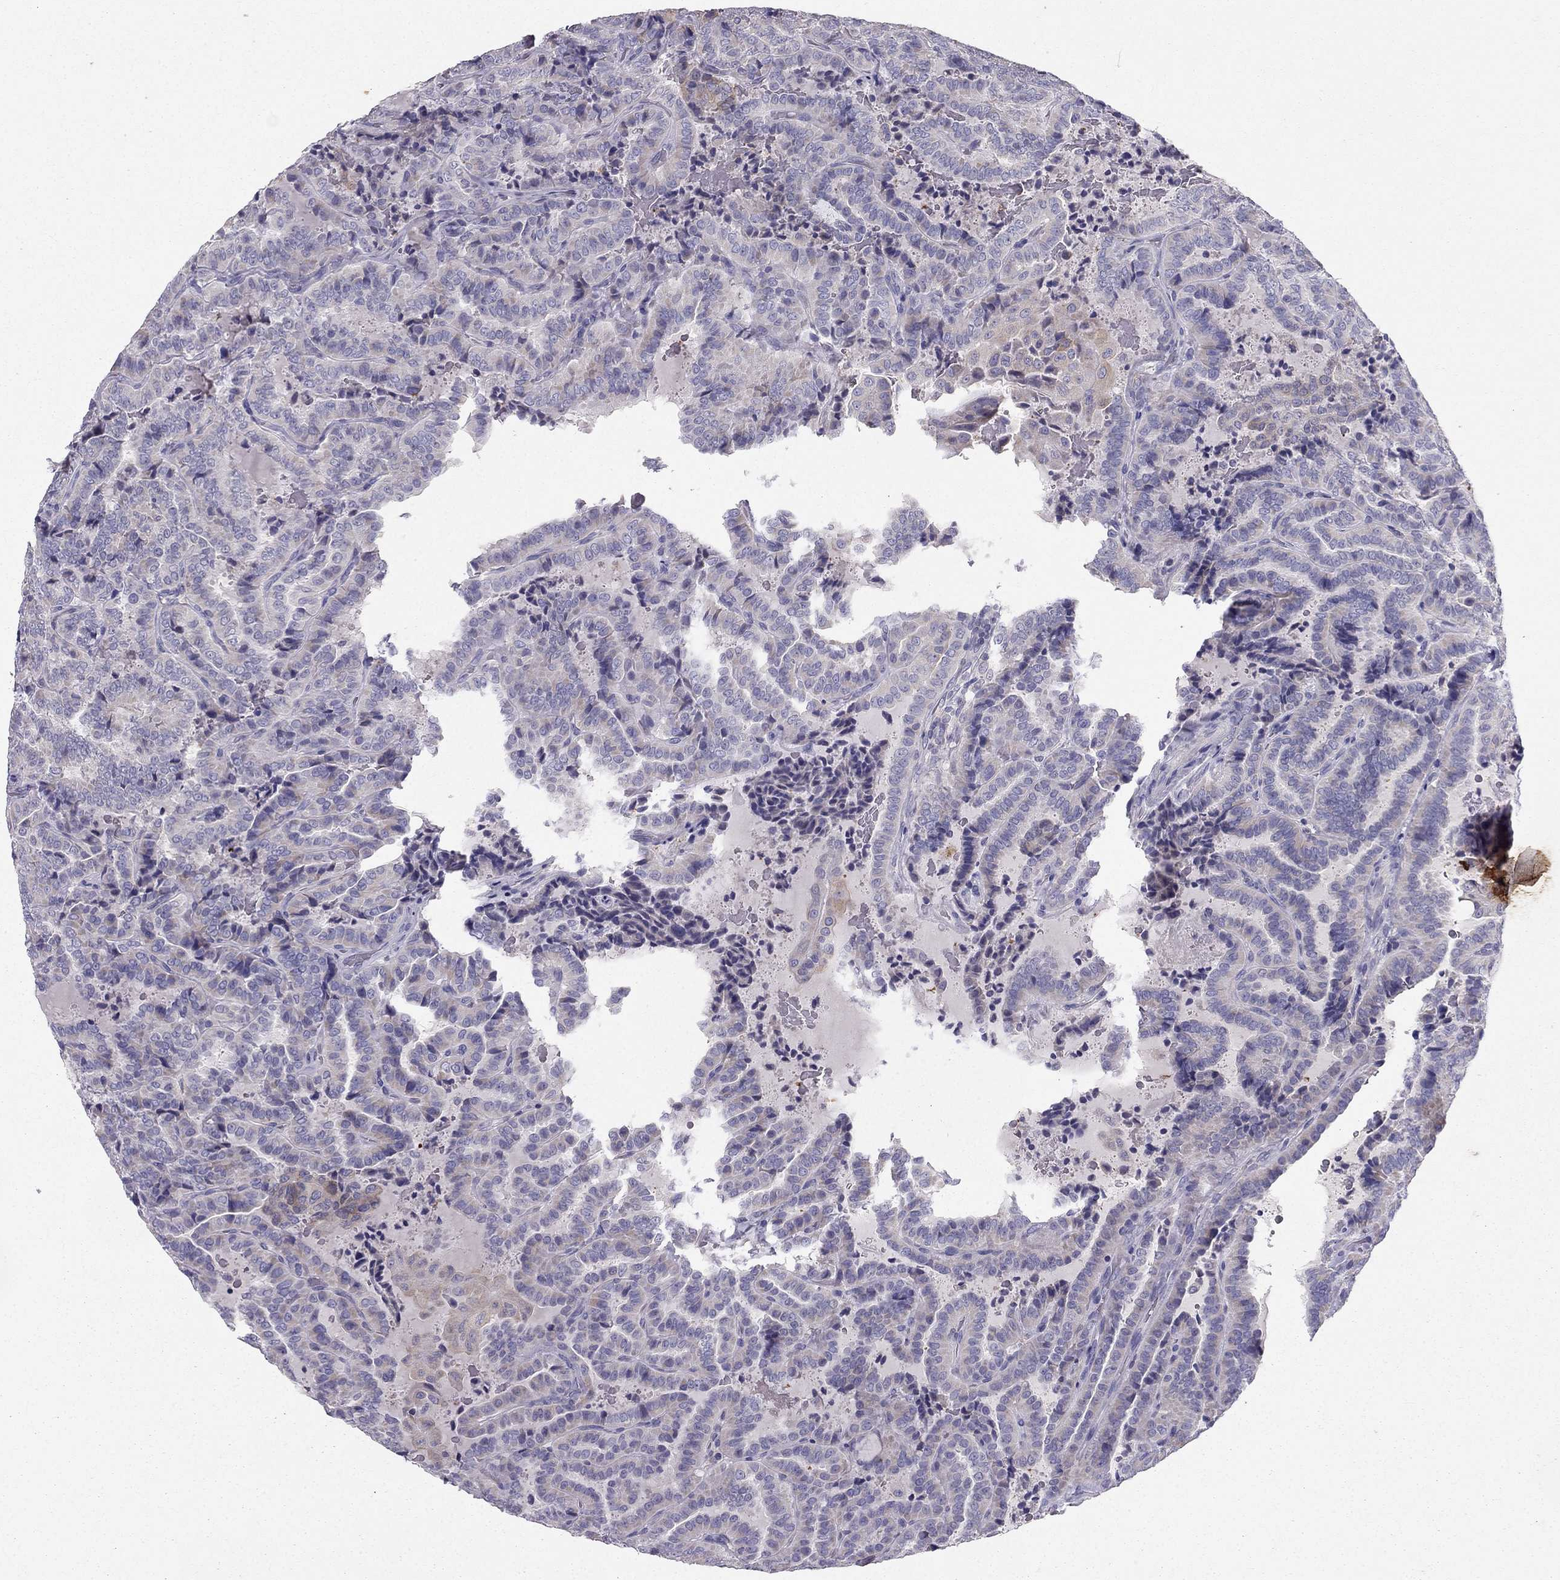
{"staining": {"intensity": "moderate", "quantity": "<25%", "location": "cytoplasmic/membranous"}, "tissue": "thyroid cancer", "cell_type": "Tumor cells", "image_type": "cancer", "snomed": [{"axis": "morphology", "description": "Papillary adenocarcinoma, NOS"}, {"axis": "topography", "description": "Thyroid gland"}], "caption": "Human thyroid cancer (papillary adenocarcinoma) stained with a brown dye exhibits moderate cytoplasmic/membranous positive positivity in approximately <25% of tumor cells.", "gene": "SYT5", "patient": {"sex": "female", "age": 39}}